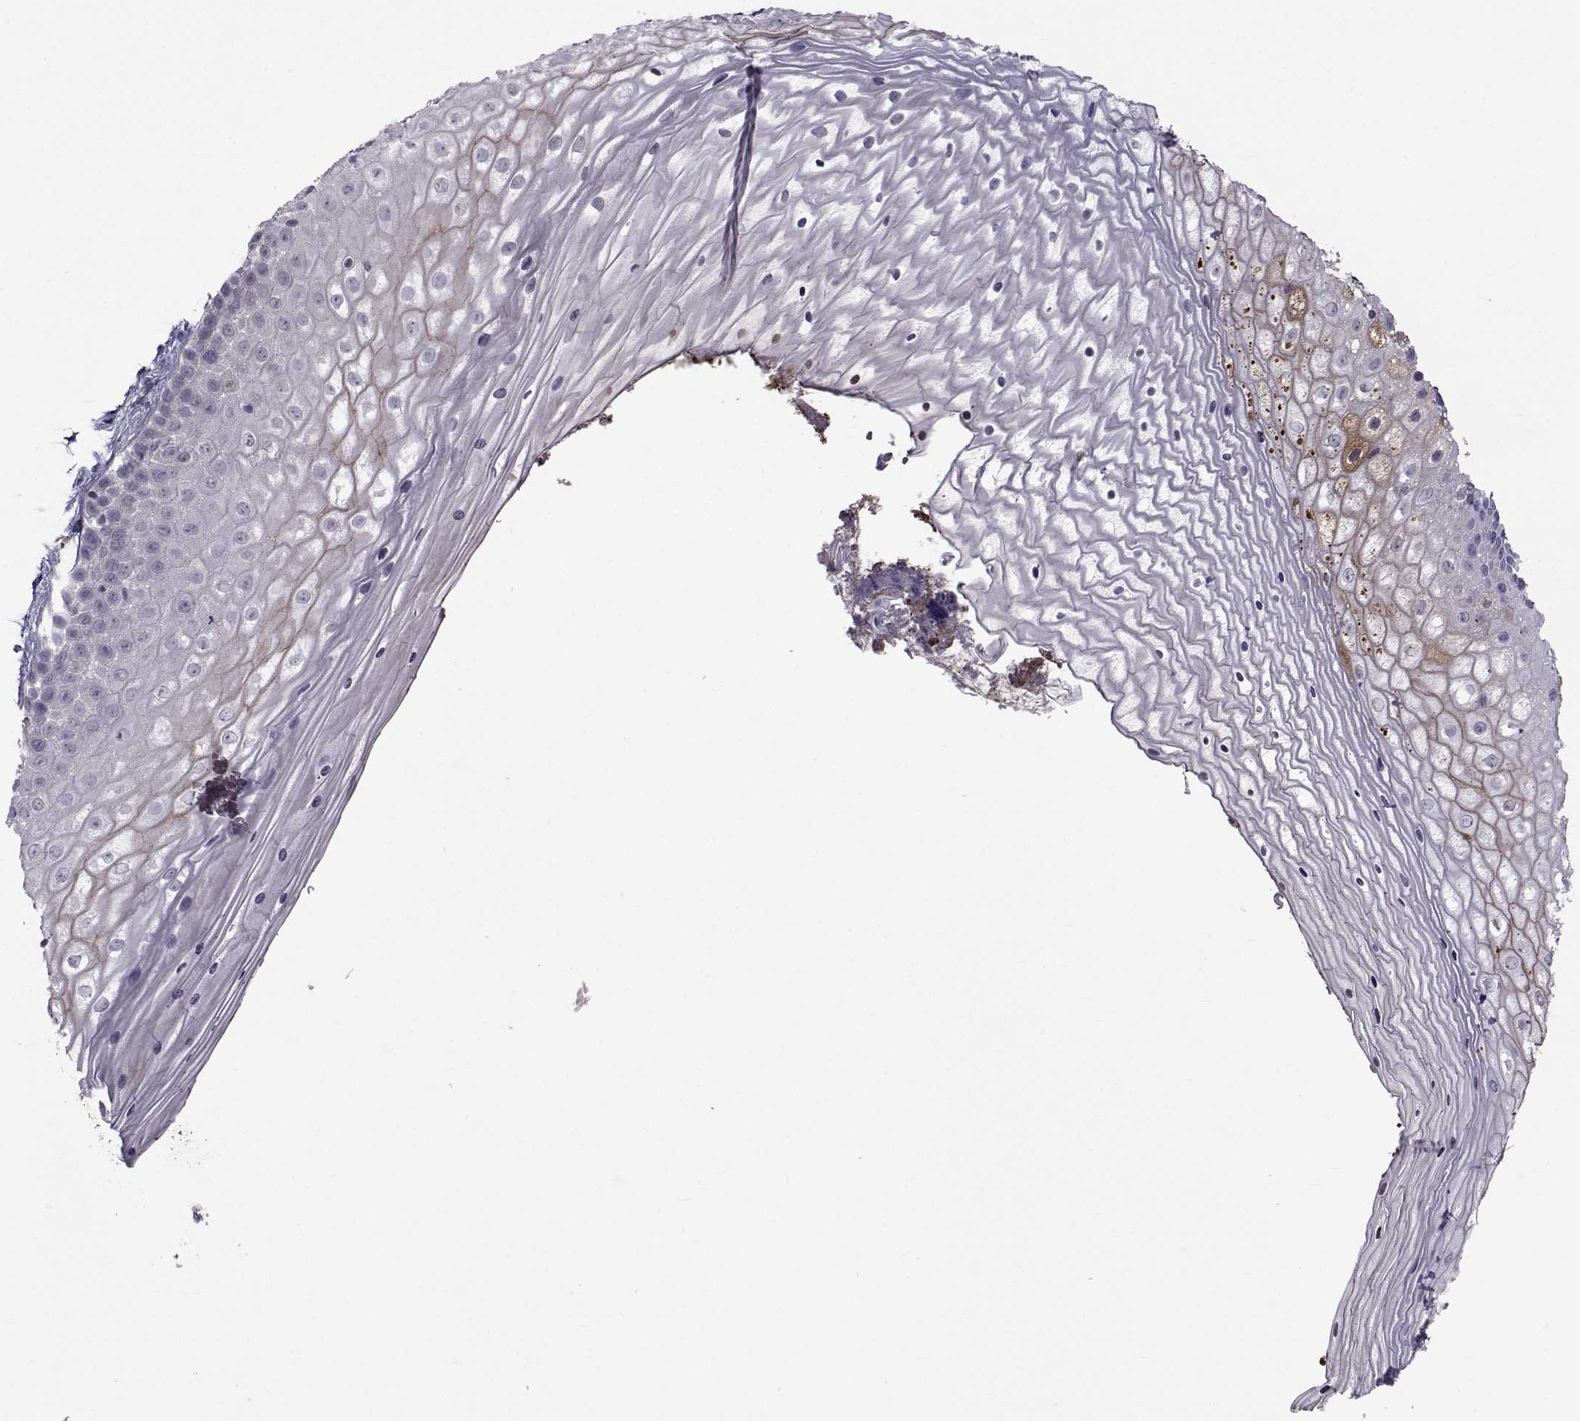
{"staining": {"intensity": "negative", "quantity": "none", "location": "none"}, "tissue": "vagina", "cell_type": "Squamous epithelial cells", "image_type": "normal", "snomed": [{"axis": "morphology", "description": "Normal tissue, NOS"}, {"axis": "topography", "description": "Vagina"}], "caption": "IHC of normal vagina reveals no staining in squamous epithelial cells.", "gene": "TNFRSF11B", "patient": {"sex": "female", "age": 47}}